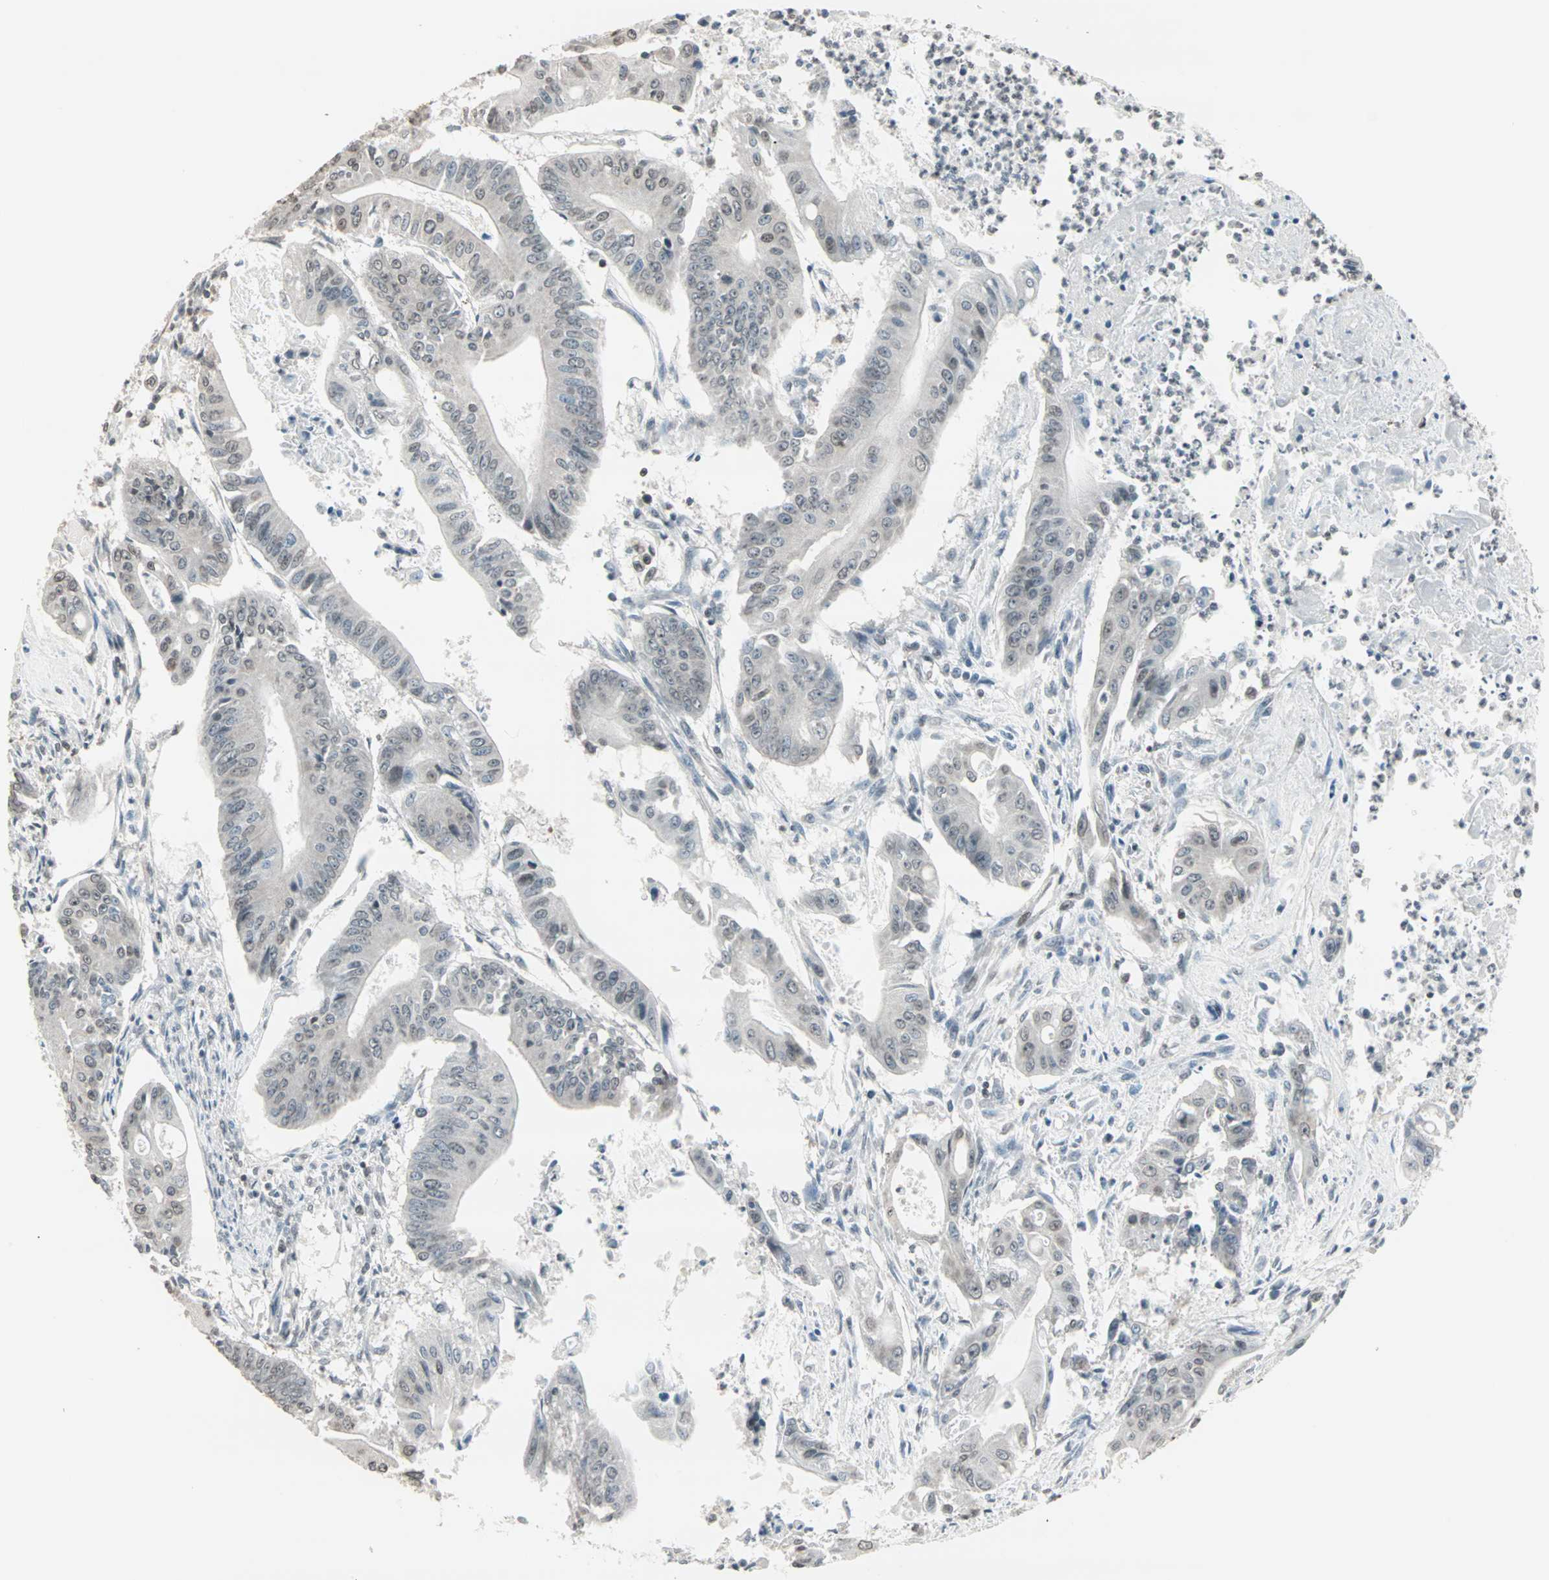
{"staining": {"intensity": "weak", "quantity": "<25%", "location": "nuclear"}, "tissue": "pancreatic cancer", "cell_type": "Tumor cells", "image_type": "cancer", "snomed": [{"axis": "morphology", "description": "Normal tissue, NOS"}, {"axis": "topography", "description": "Lymph node"}], "caption": "DAB (3,3'-diaminobenzidine) immunohistochemical staining of pancreatic cancer reveals no significant positivity in tumor cells.", "gene": "CBLC", "patient": {"sex": "male", "age": 62}}